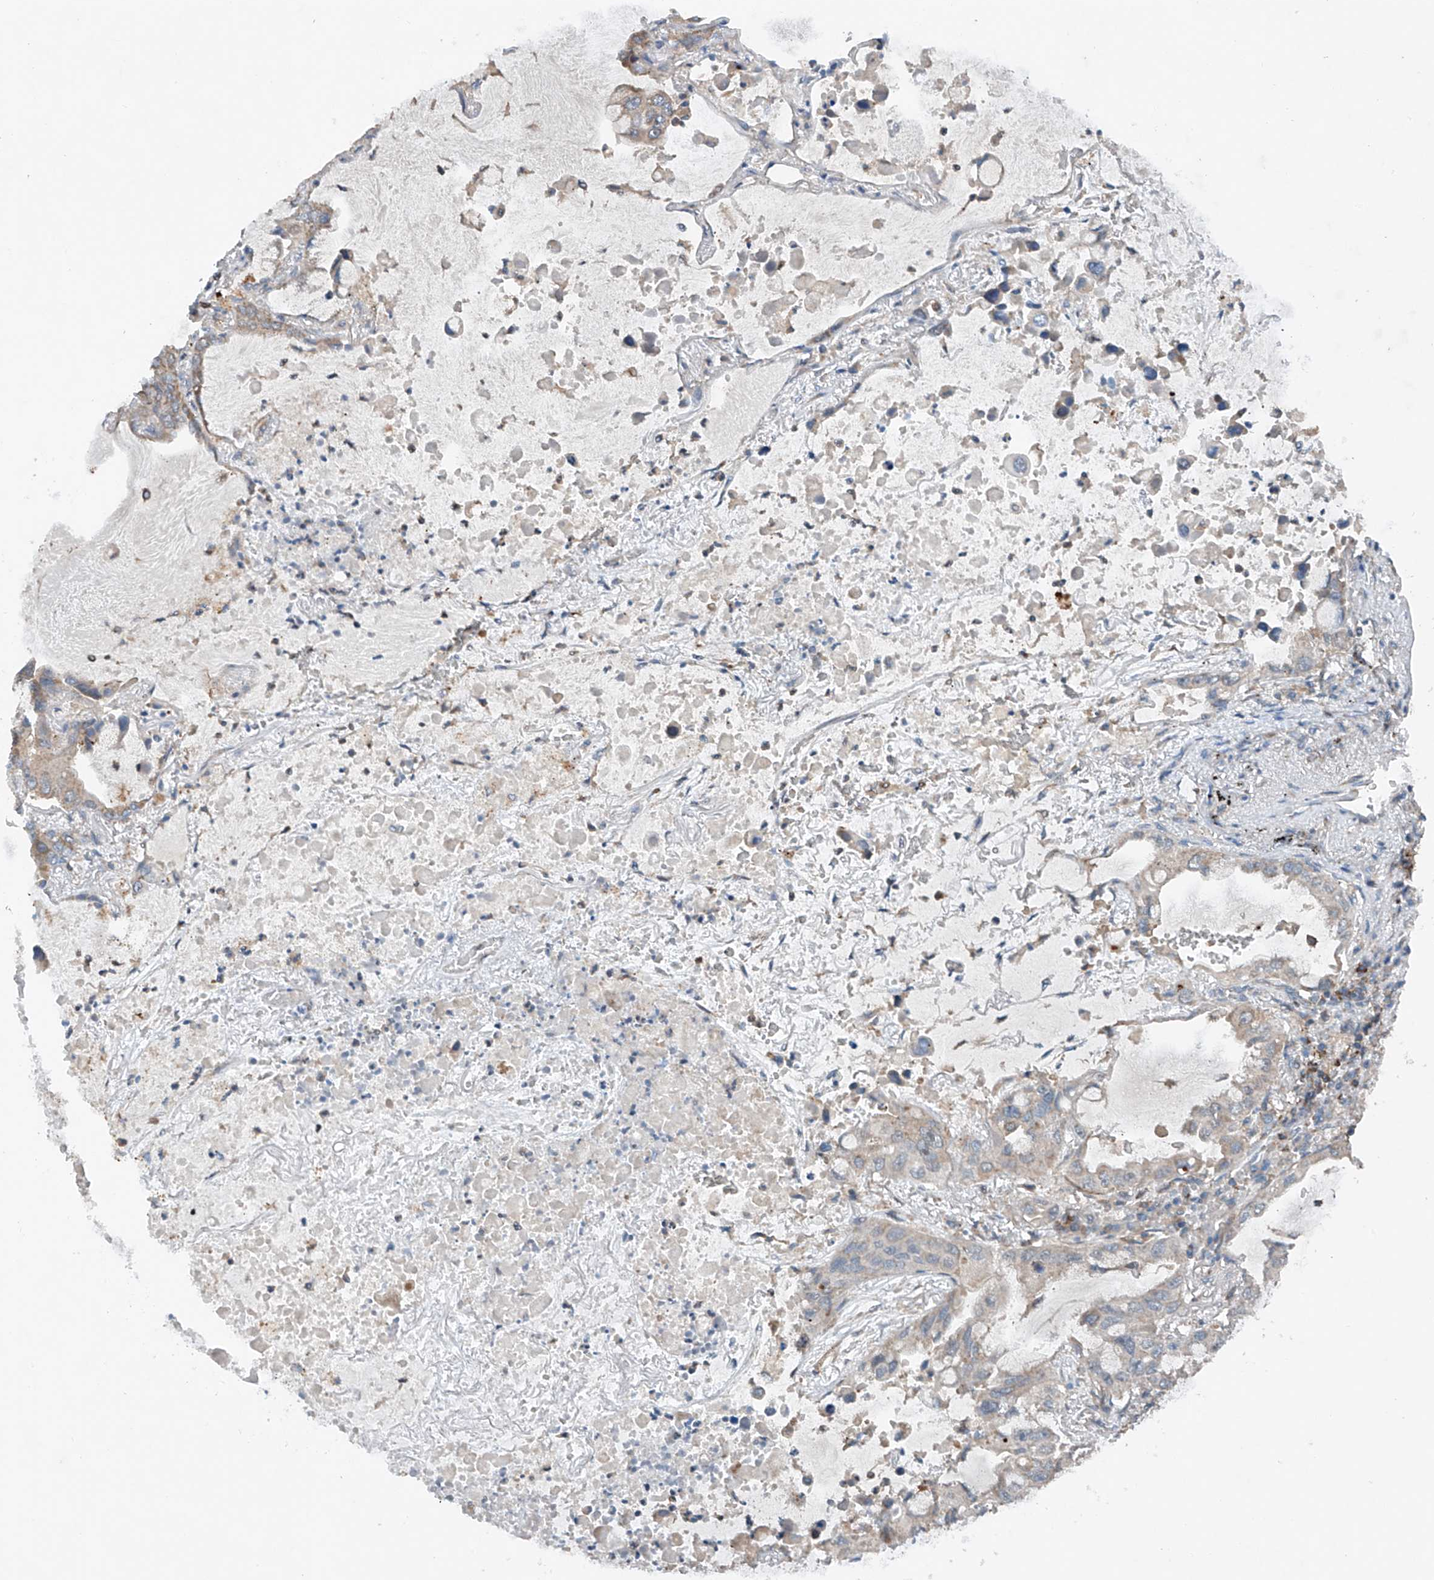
{"staining": {"intensity": "weak", "quantity": "25%-75%", "location": "cytoplasmic/membranous"}, "tissue": "lung cancer", "cell_type": "Tumor cells", "image_type": "cancer", "snomed": [{"axis": "morphology", "description": "Adenocarcinoma, NOS"}, {"axis": "topography", "description": "Lung"}], "caption": "Immunohistochemistry (IHC) histopathology image of neoplastic tissue: lung cancer stained using IHC displays low levels of weak protein expression localized specifically in the cytoplasmic/membranous of tumor cells, appearing as a cytoplasmic/membranous brown color.", "gene": "CEP85L", "patient": {"sex": "male", "age": 64}}